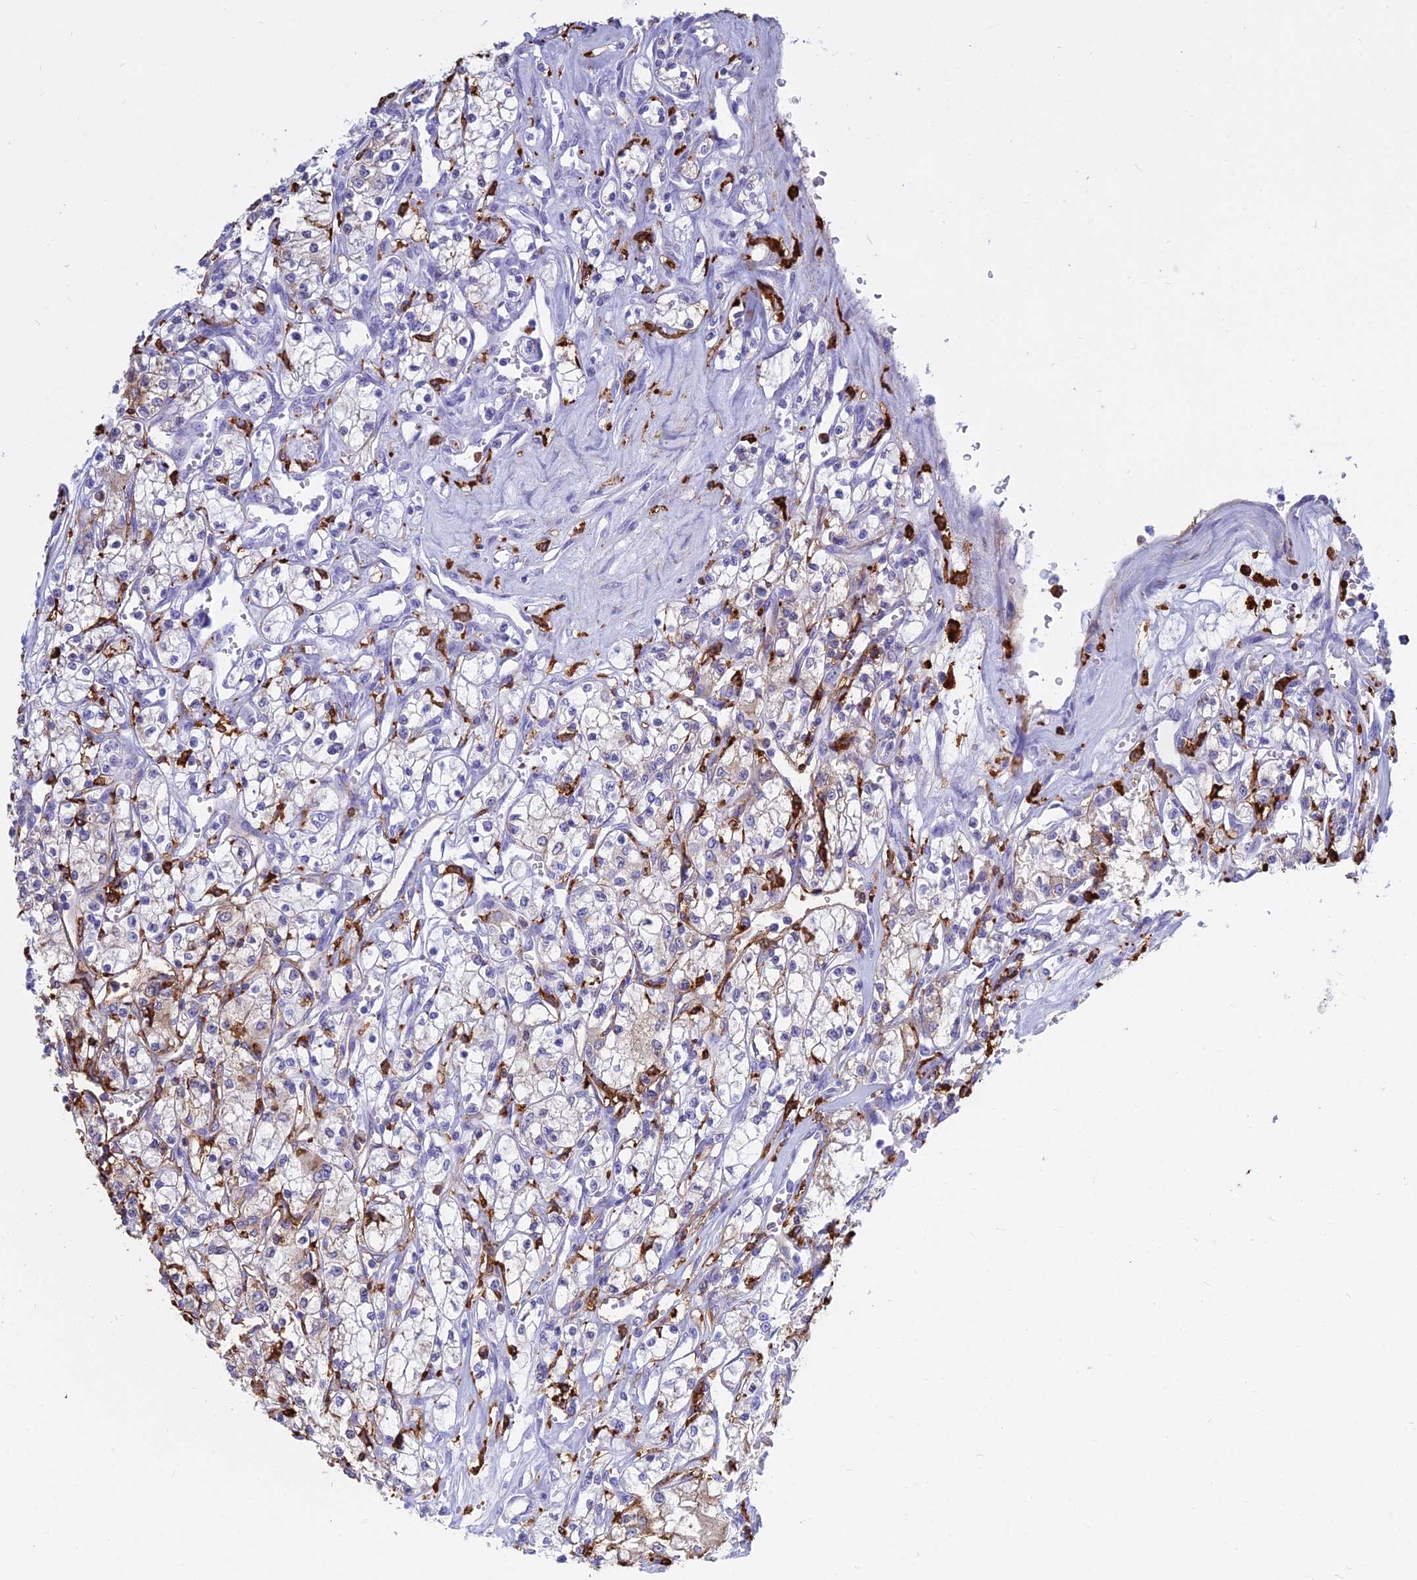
{"staining": {"intensity": "weak", "quantity": "<25%", "location": "cytoplasmic/membranous"}, "tissue": "renal cancer", "cell_type": "Tumor cells", "image_type": "cancer", "snomed": [{"axis": "morphology", "description": "Adenocarcinoma, NOS"}, {"axis": "topography", "description": "Kidney"}], "caption": "This is an immunohistochemistry (IHC) photomicrograph of human adenocarcinoma (renal). There is no staining in tumor cells.", "gene": "HLA-DRB1", "patient": {"sex": "female", "age": 59}}